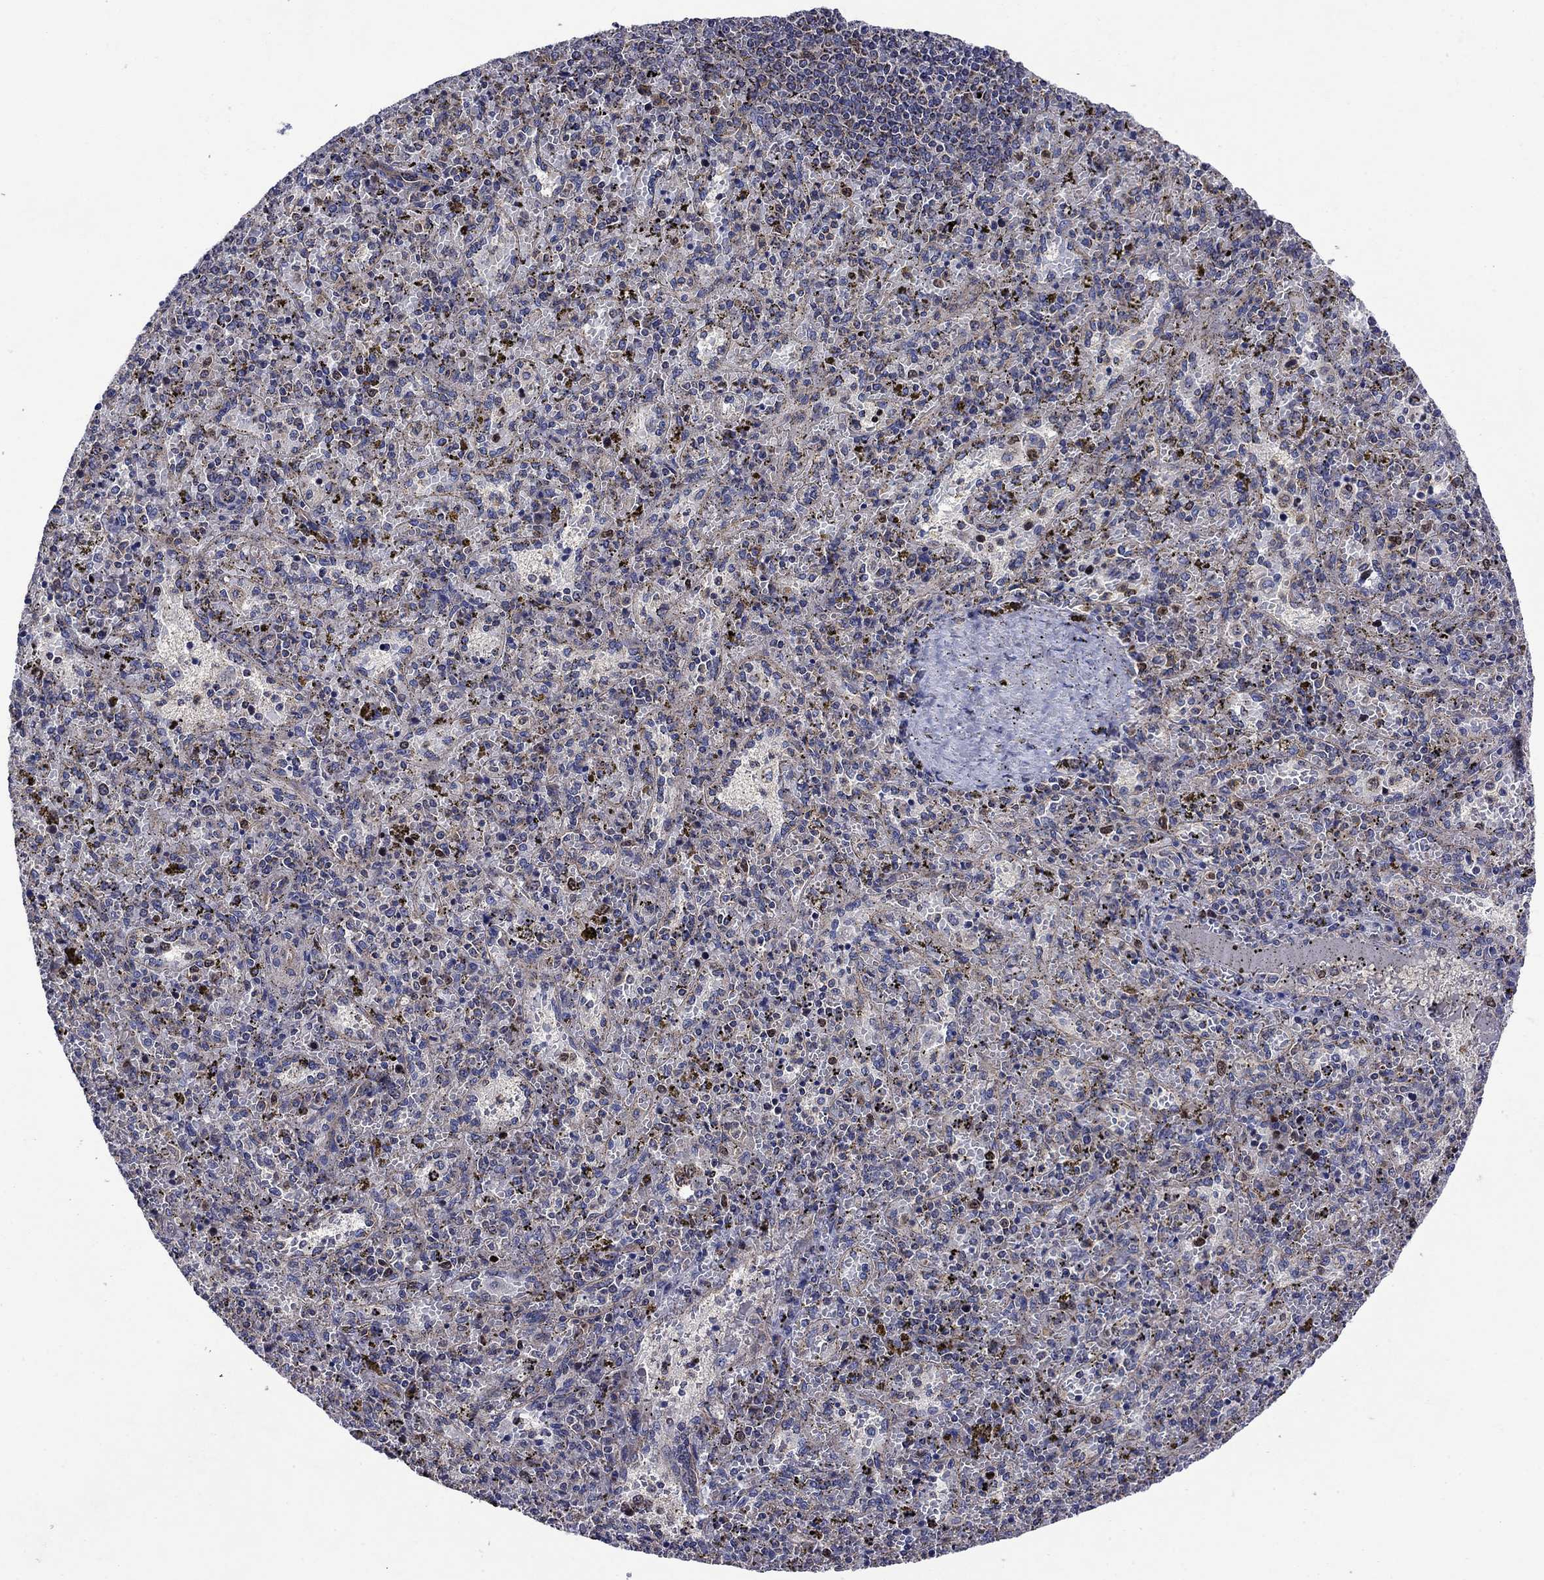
{"staining": {"intensity": "negative", "quantity": "none", "location": "none"}, "tissue": "spleen", "cell_type": "Cells in red pulp", "image_type": "normal", "snomed": [{"axis": "morphology", "description": "Normal tissue, NOS"}, {"axis": "topography", "description": "Spleen"}], "caption": "This image is of benign spleen stained with immunohistochemistry (IHC) to label a protein in brown with the nuclei are counter-stained blue. There is no positivity in cells in red pulp. (Immunohistochemistry, brightfield microscopy, high magnification).", "gene": "KIF22", "patient": {"sex": "female", "age": 50}}